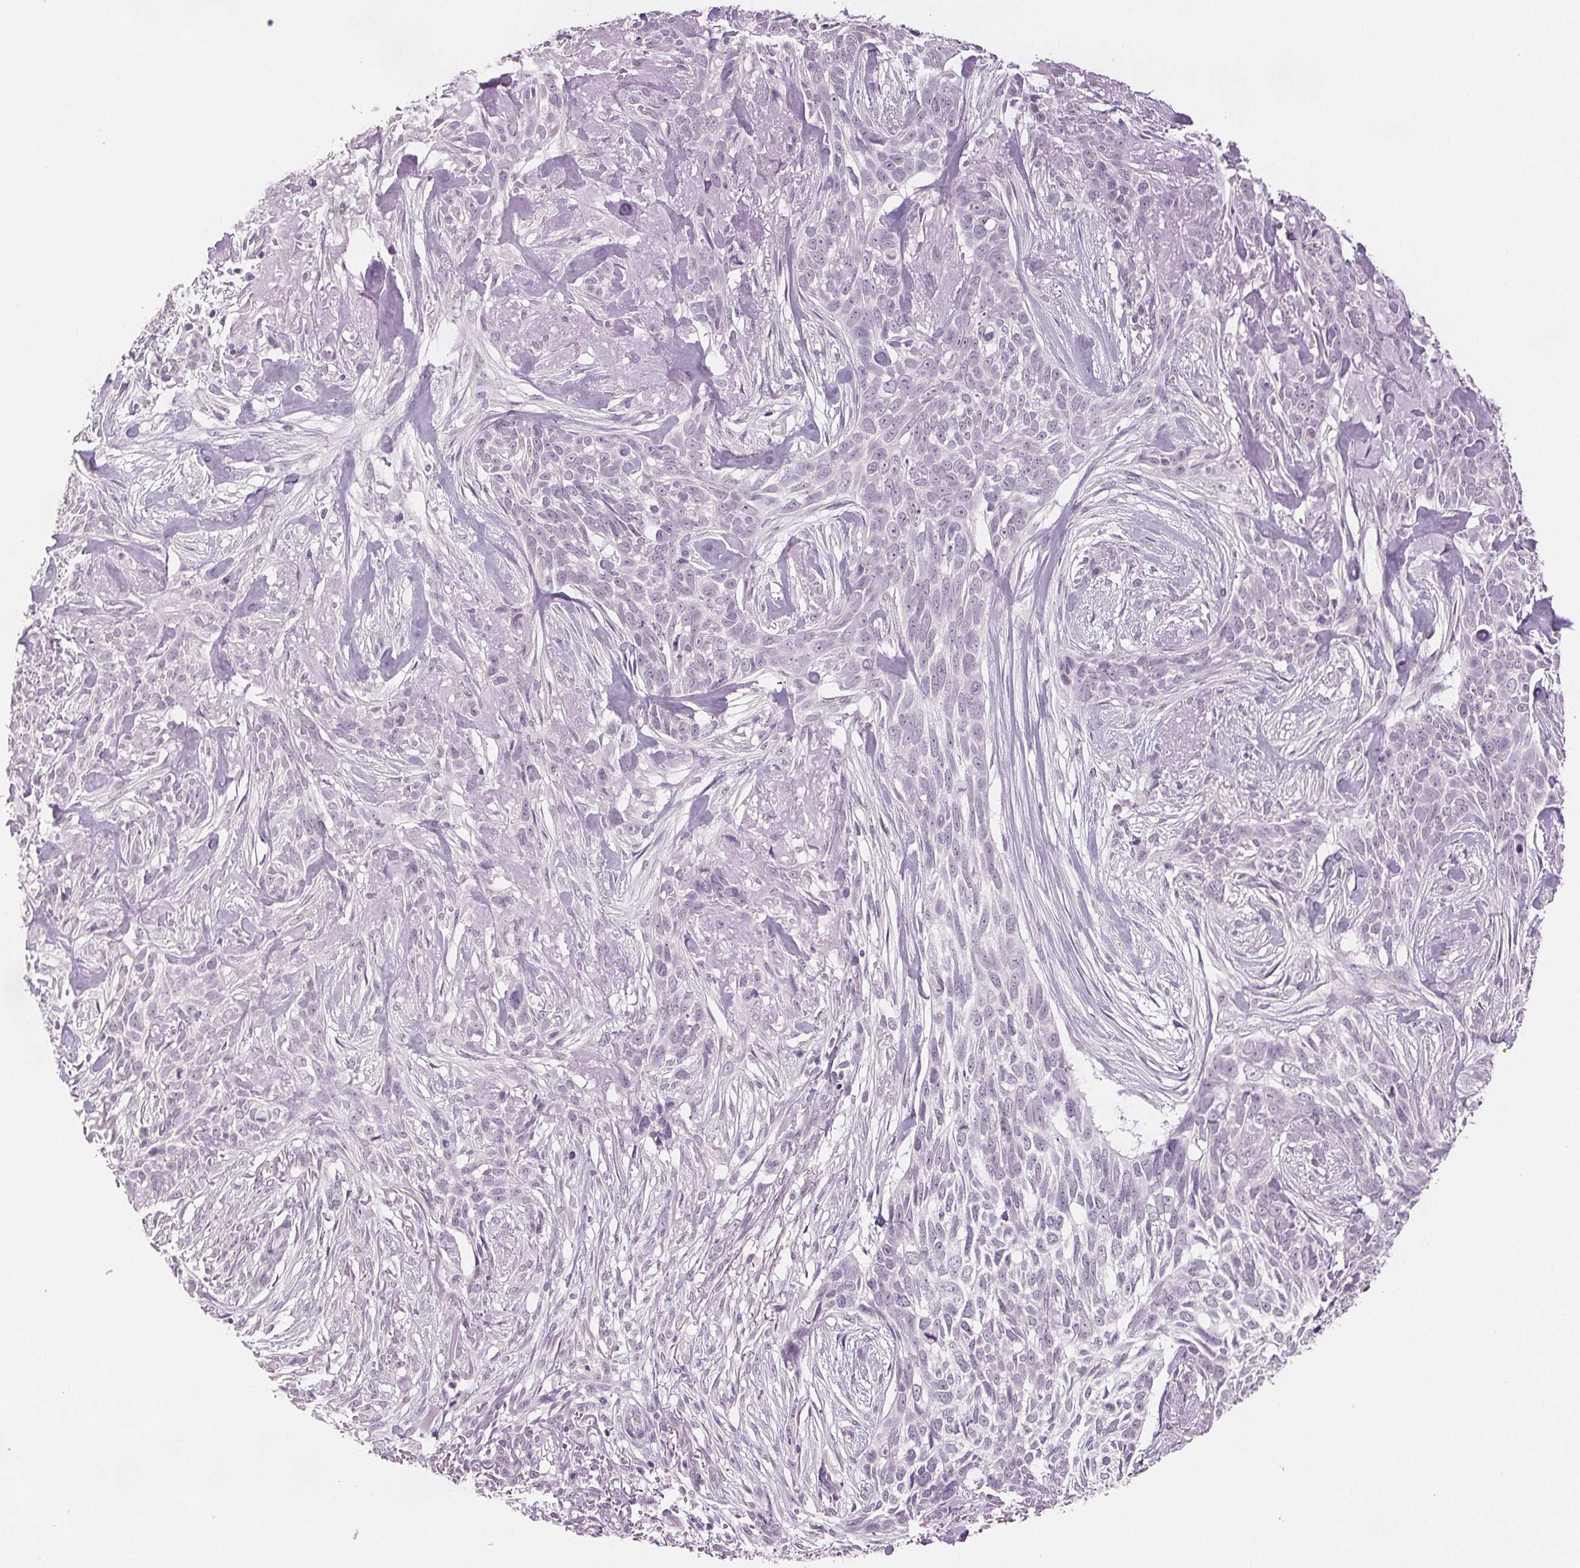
{"staining": {"intensity": "negative", "quantity": "none", "location": "none"}, "tissue": "skin cancer", "cell_type": "Tumor cells", "image_type": "cancer", "snomed": [{"axis": "morphology", "description": "Basal cell carcinoma"}, {"axis": "topography", "description": "Skin"}], "caption": "A micrograph of skin basal cell carcinoma stained for a protein reveals no brown staining in tumor cells.", "gene": "SCGN", "patient": {"sex": "male", "age": 74}}